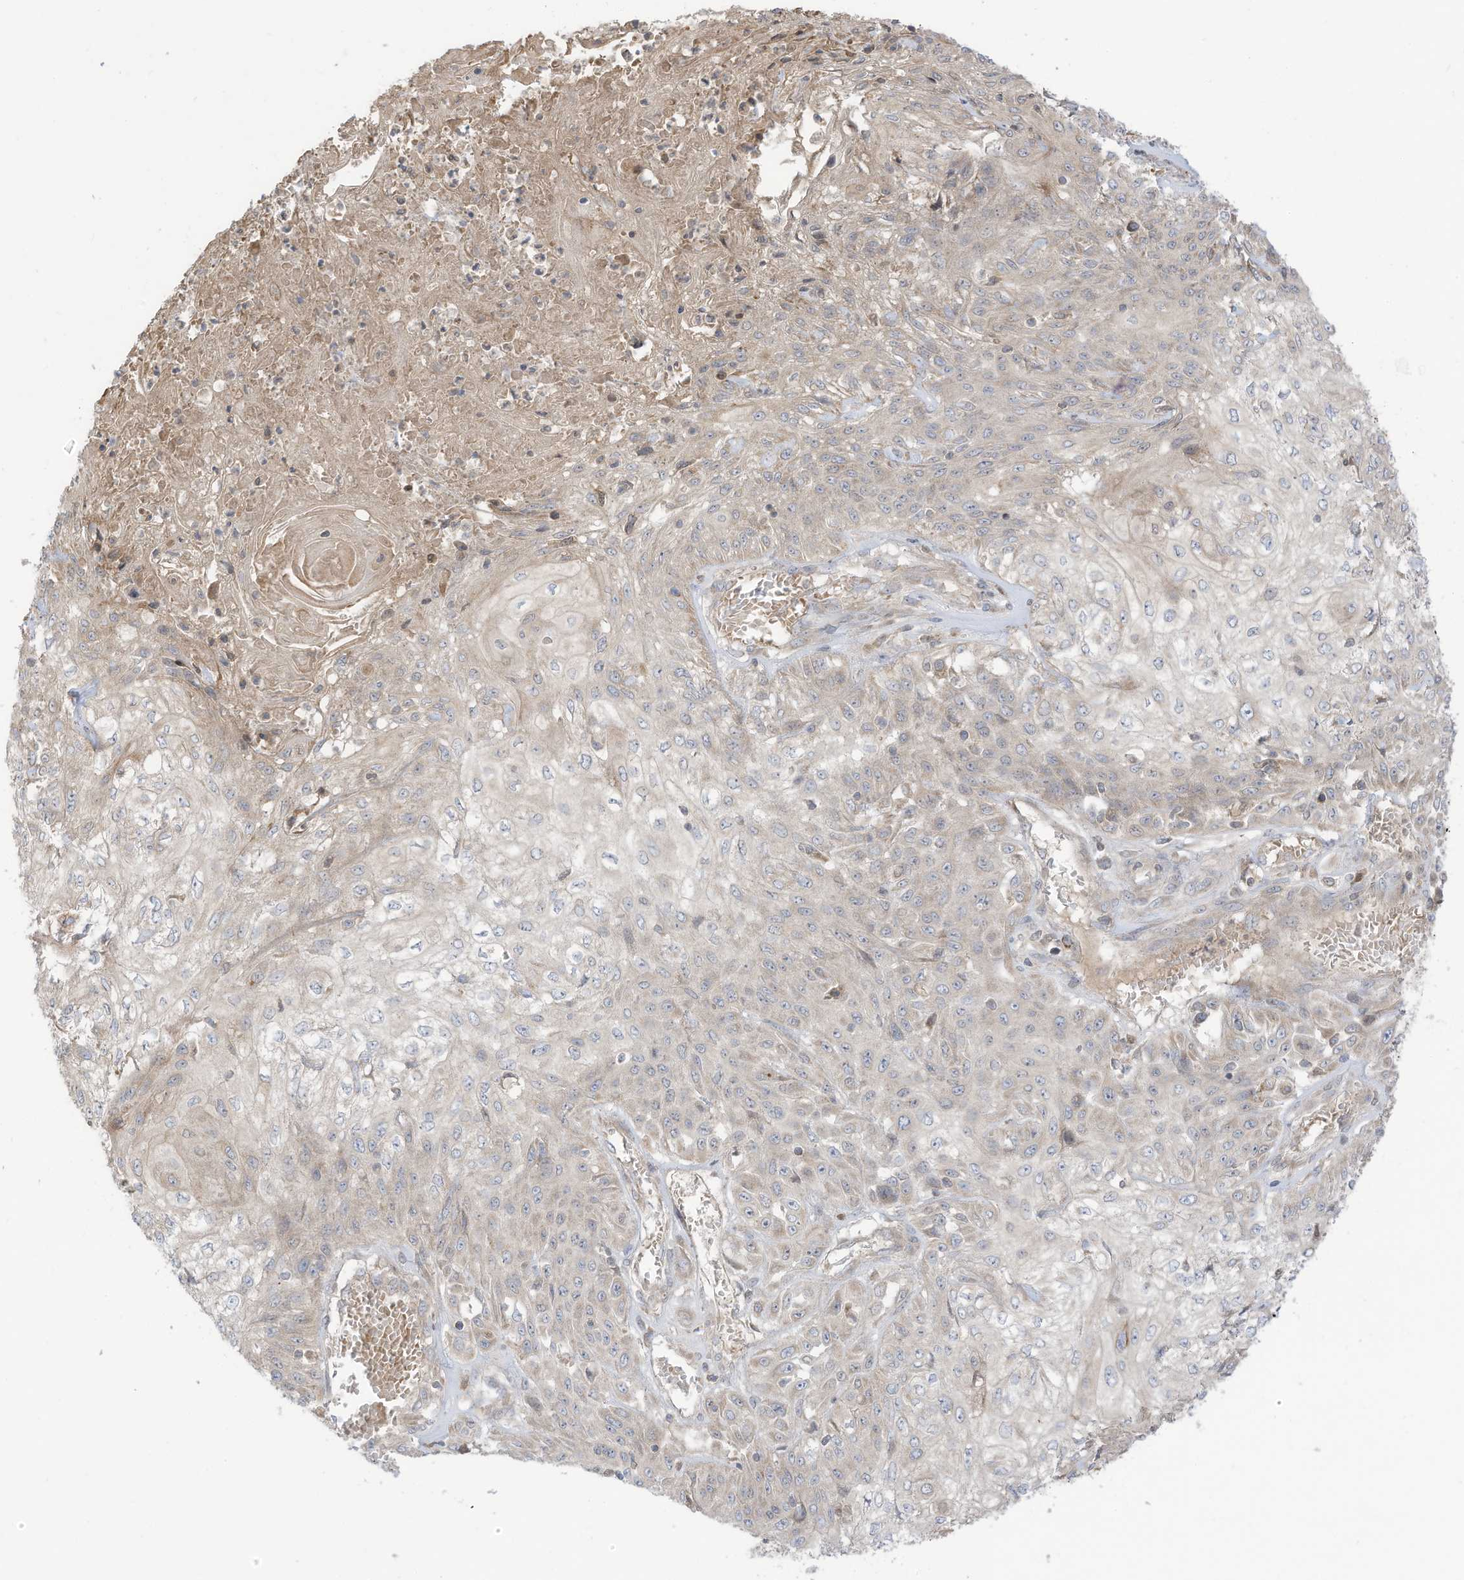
{"staining": {"intensity": "weak", "quantity": "25%-75%", "location": "cytoplasmic/membranous"}, "tissue": "skin cancer", "cell_type": "Tumor cells", "image_type": "cancer", "snomed": [{"axis": "morphology", "description": "Squamous cell carcinoma, NOS"}, {"axis": "morphology", "description": "Squamous cell carcinoma, metastatic, NOS"}, {"axis": "topography", "description": "Skin"}, {"axis": "topography", "description": "Lymph node"}], "caption": "Protein expression analysis of human skin cancer (metastatic squamous cell carcinoma) reveals weak cytoplasmic/membranous staining in about 25%-75% of tumor cells. (Stains: DAB in brown, nuclei in blue, Microscopy: brightfield microscopy at high magnification).", "gene": "CGAS", "patient": {"sex": "male", "age": 75}}